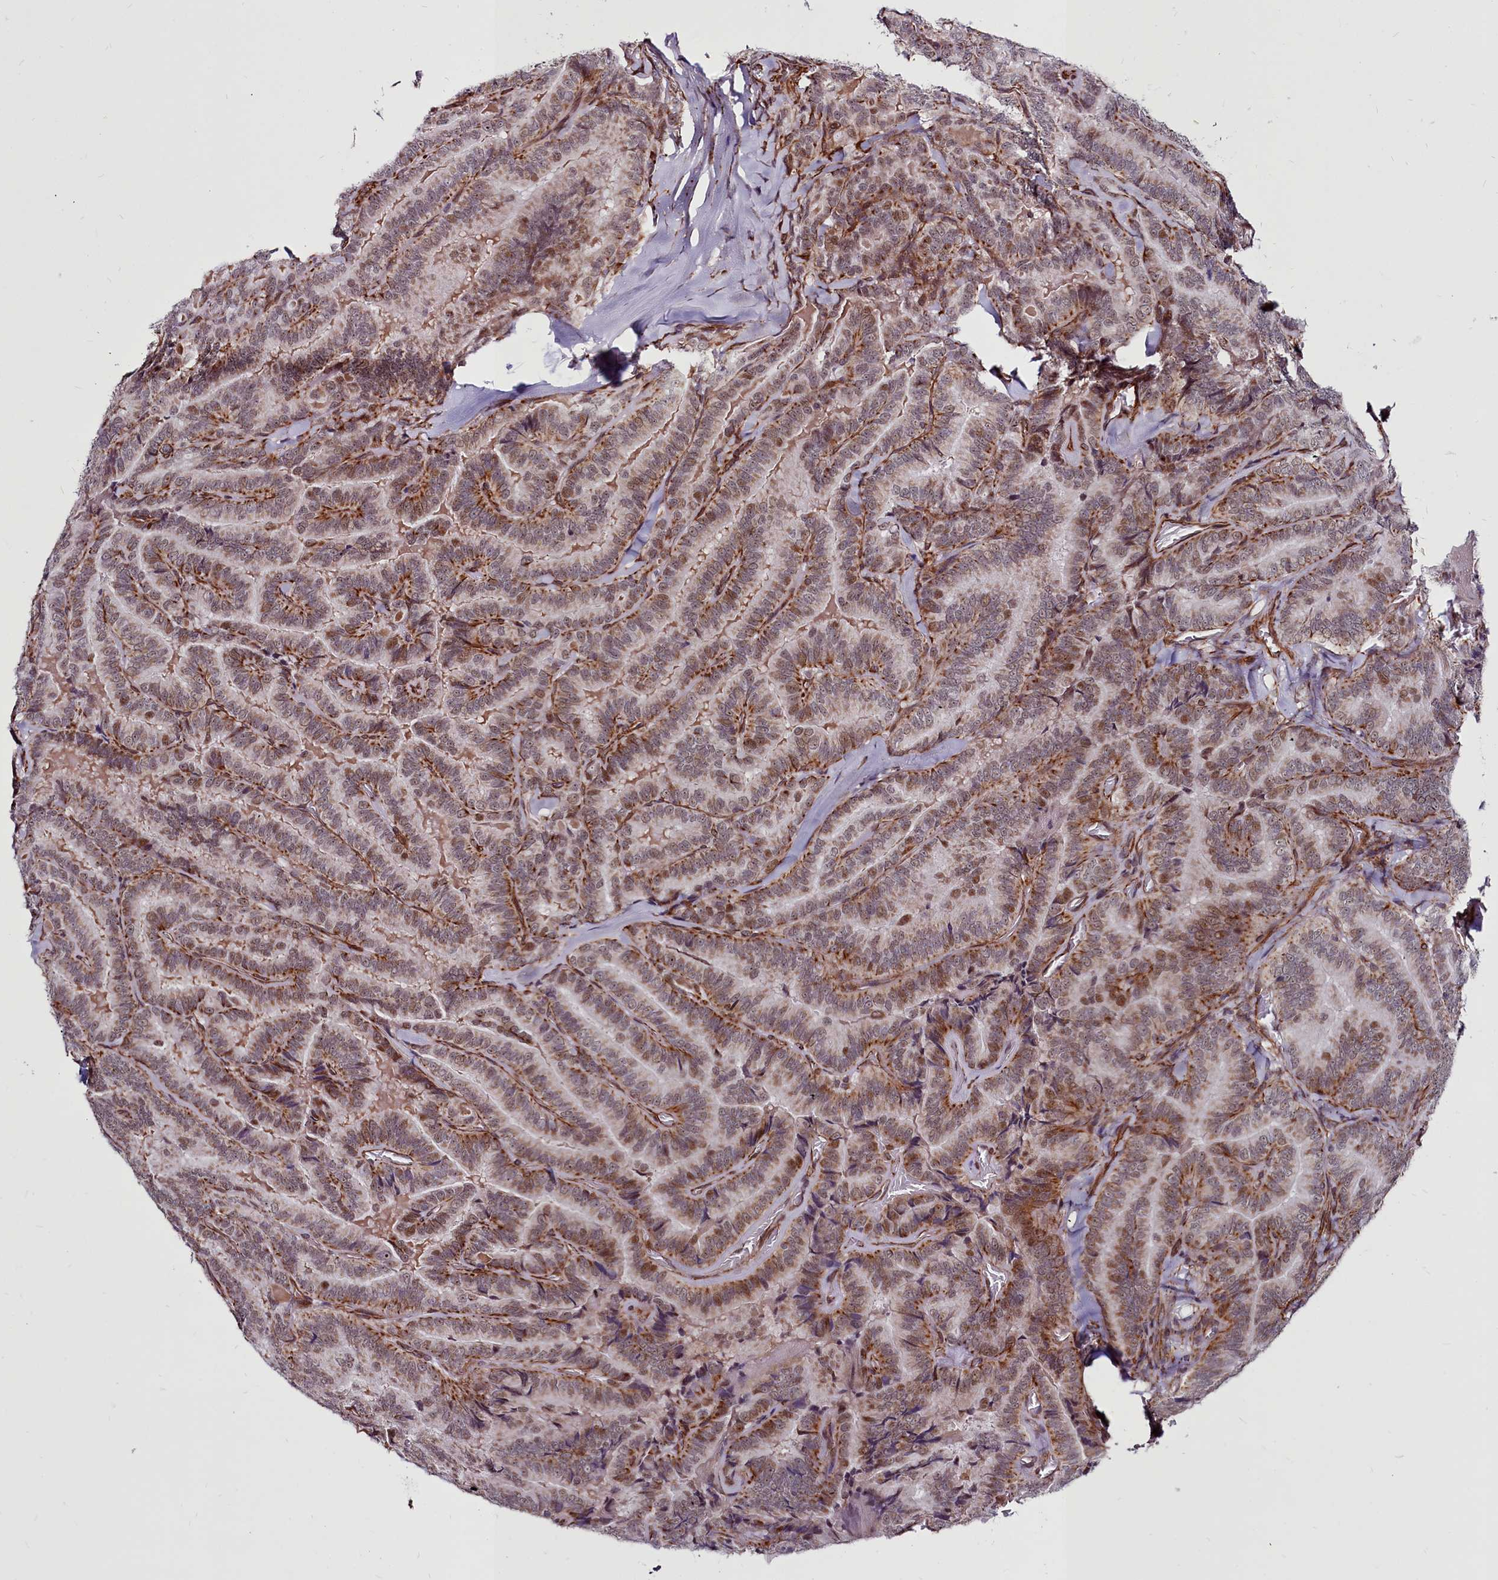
{"staining": {"intensity": "moderate", "quantity": "25%-75%", "location": "cytoplasmic/membranous,nuclear"}, "tissue": "thyroid cancer", "cell_type": "Tumor cells", "image_type": "cancer", "snomed": [{"axis": "morphology", "description": "Papillary adenocarcinoma, NOS"}, {"axis": "topography", "description": "Thyroid gland"}], "caption": "Protein expression analysis of papillary adenocarcinoma (thyroid) shows moderate cytoplasmic/membranous and nuclear positivity in approximately 25%-75% of tumor cells. (DAB (3,3'-diaminobenzidine) IHC with brightfield microscopy, high magnification).", "gene": "CLK3", "patient": {"sex": "male", "age": 61}}